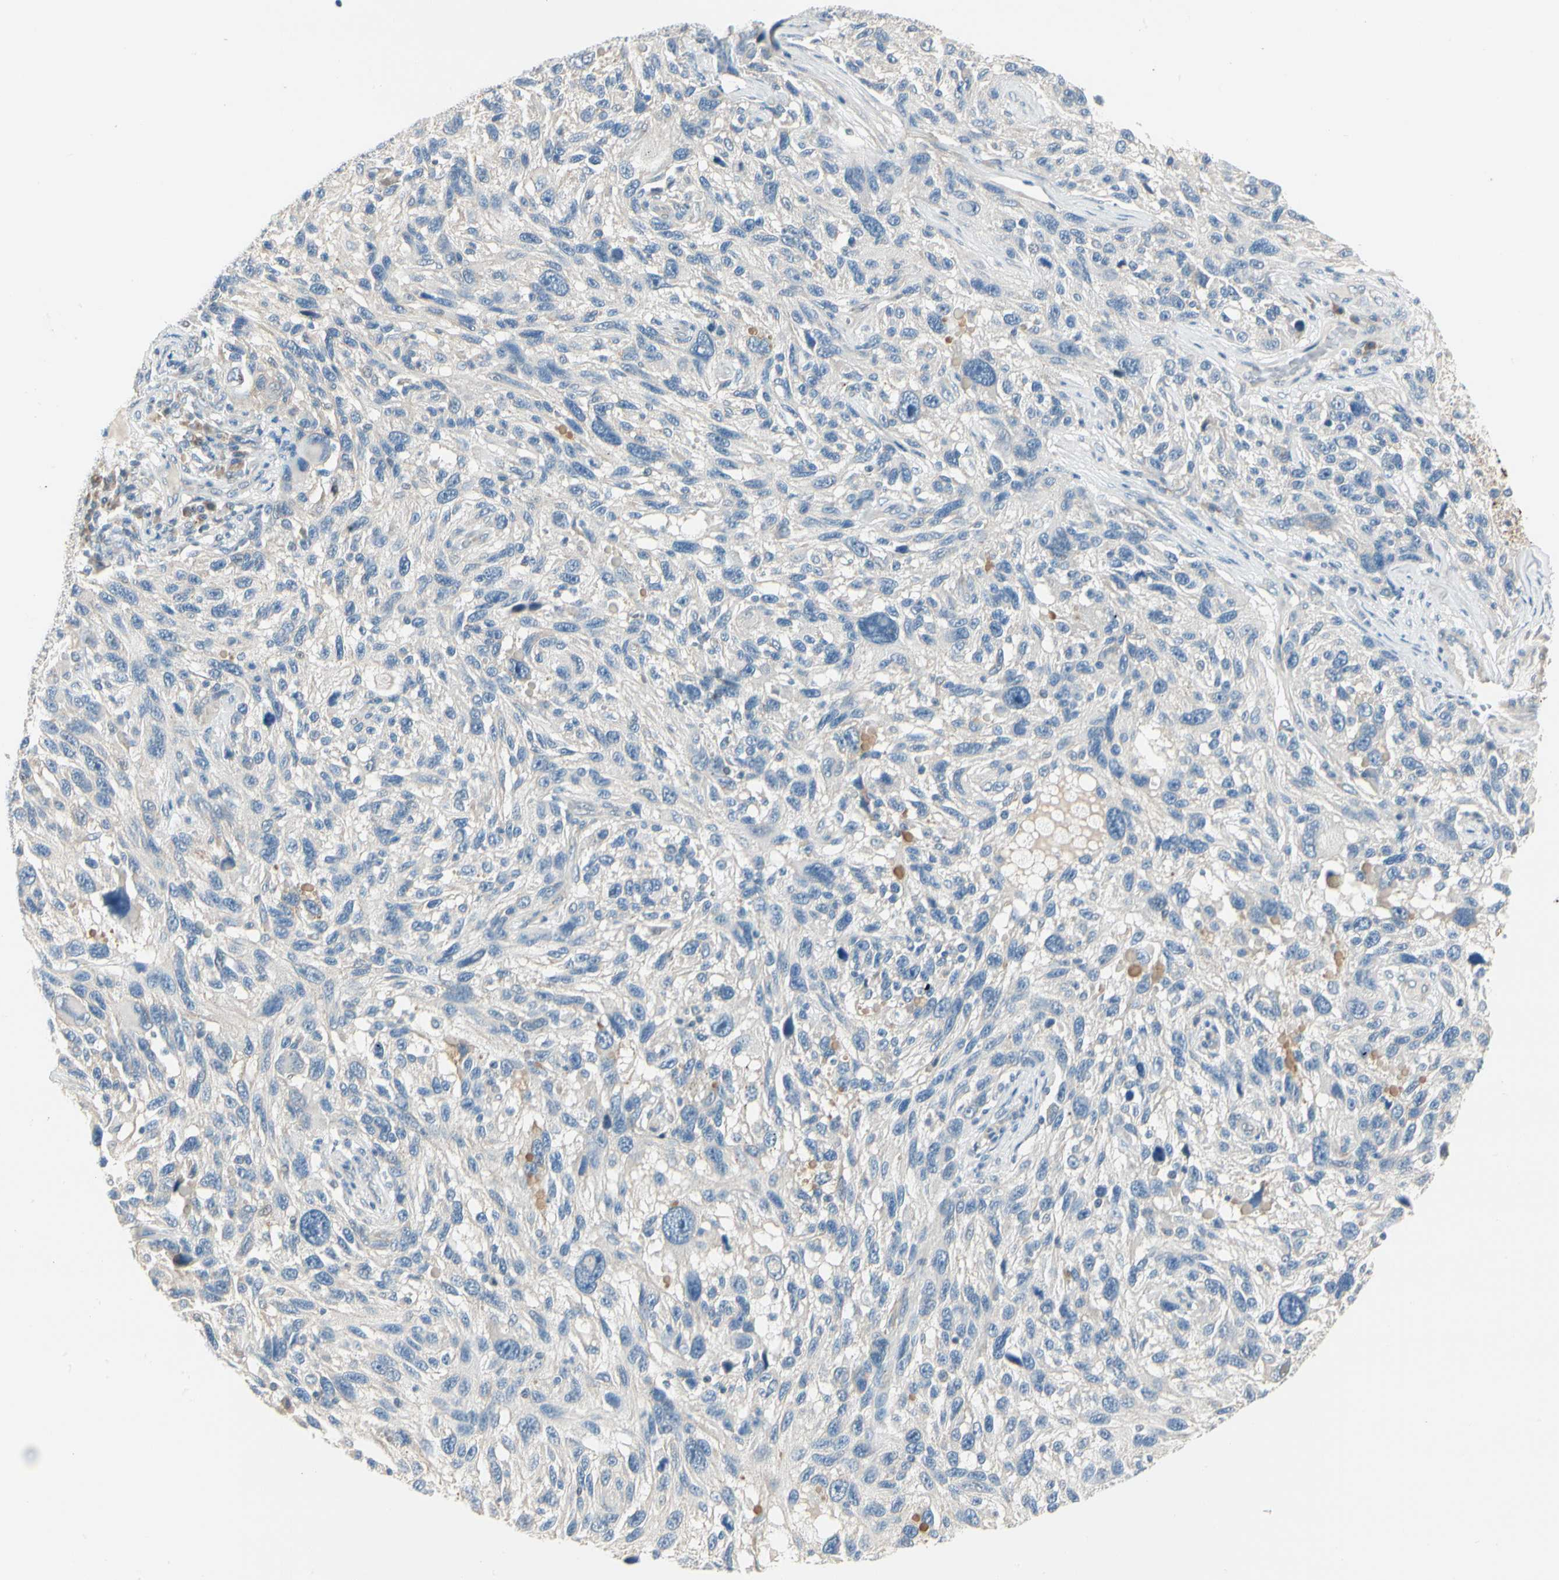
{"staining": {"intensity": "negative", "quantity": "none", "location": "none"}, "tissue": "melanoma", "cell_type": "Tumor cells", "image_type": "cancer", "snomed": [{"axis": "morphology", "description": "Malignant melanoma, NOS"}, {"axis": "topography", "description": "Skin"}], "caption": "A high-resolution photomicrograph shows IHC staining of melanoma, which shows no significant expression in tumor cells.", "gene": "DUSP12", "patient": {"sex": "male", "age": 53}}